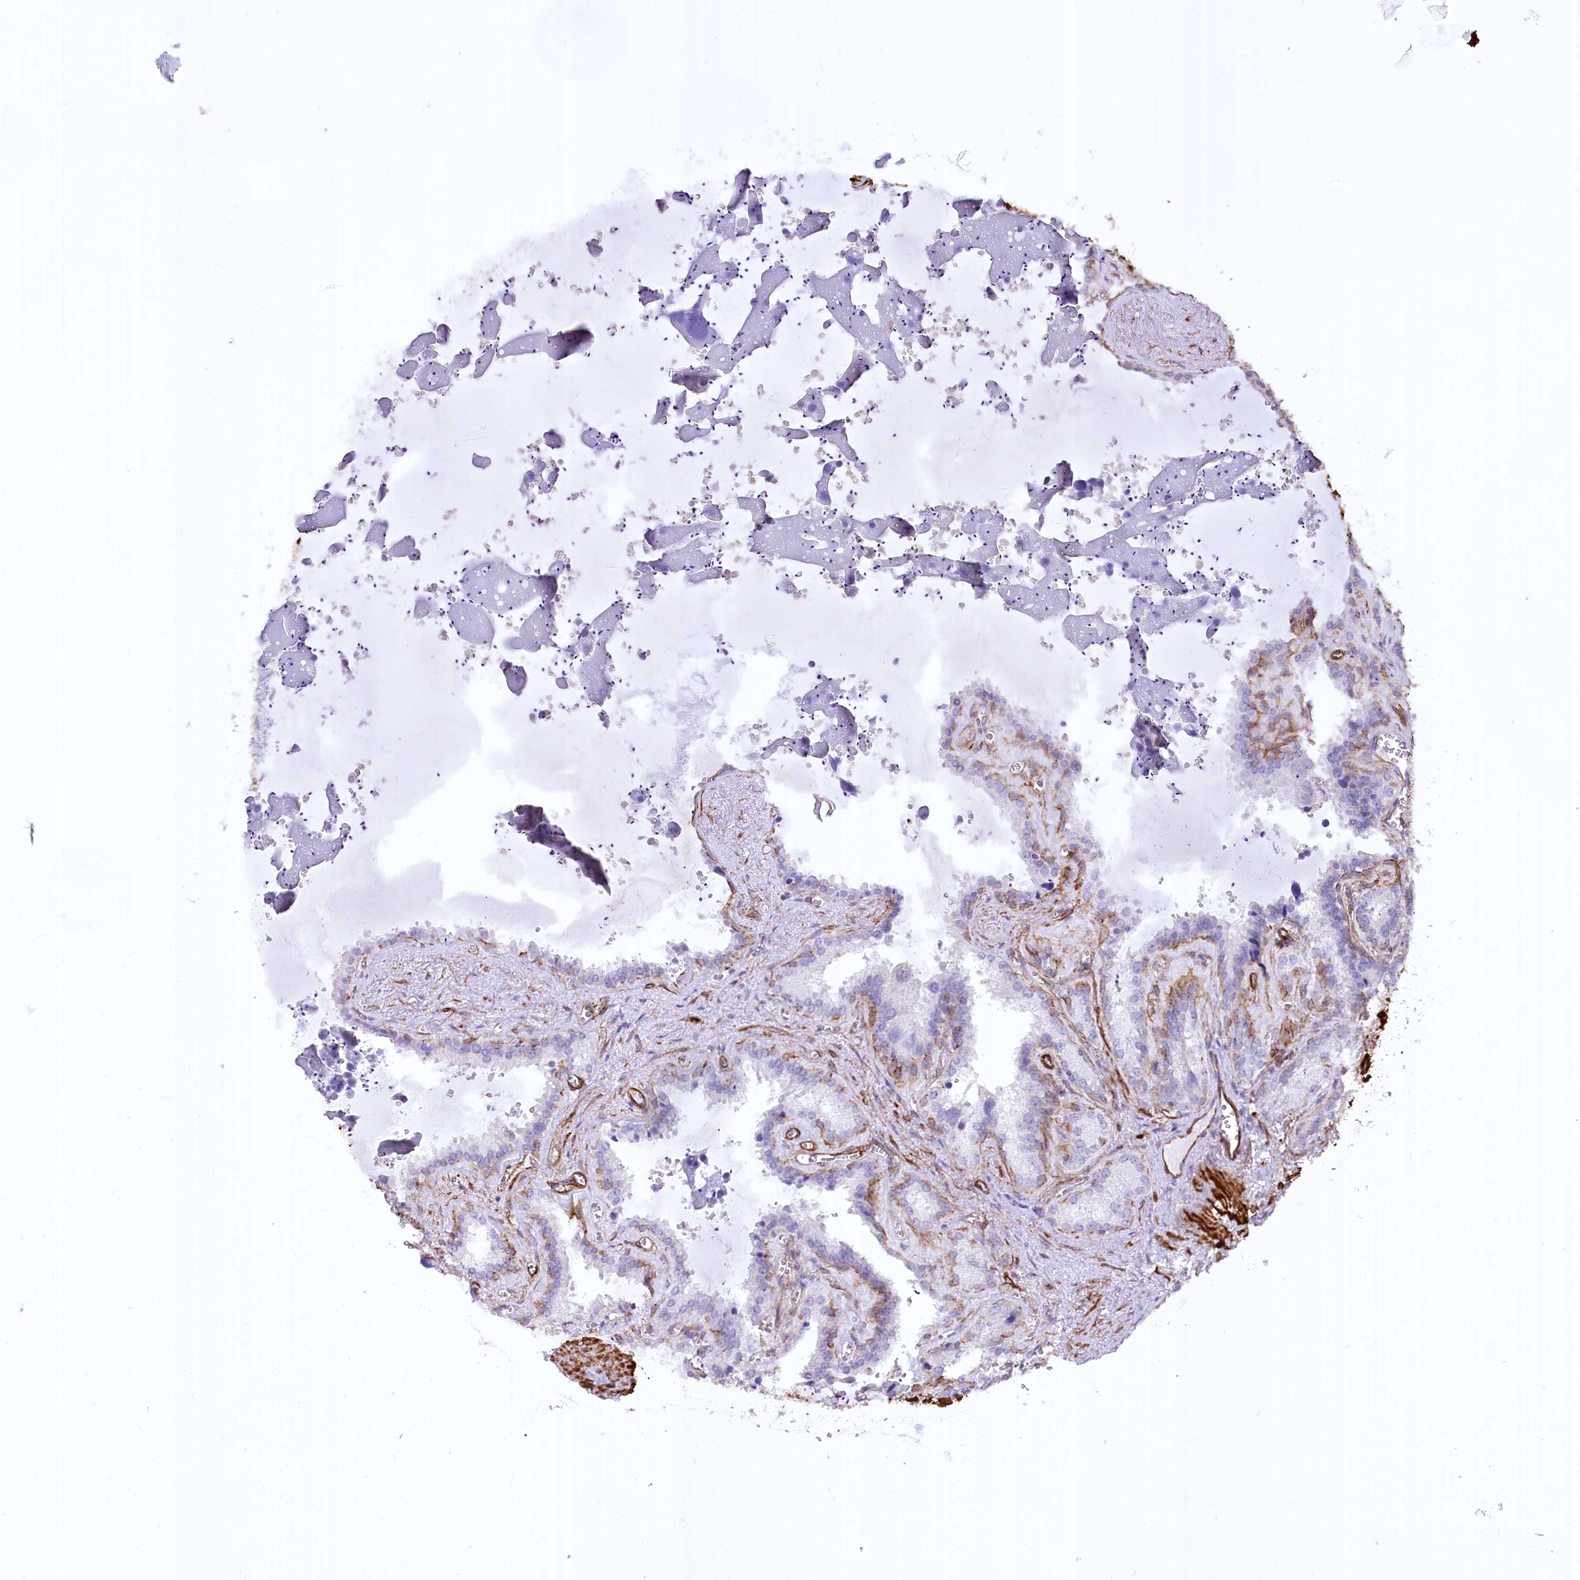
{"staining": {"intensity": "negative", "quantity": "none", "location": "none"}, "tissue": "seminal vesicle", "cell_type": "Glandular cells", "image_type": "normal", "snomed": [{"axis": "morphology", "description": "Normal tissue, NOS"}, {"axis": "topography", "description": "Prostate"}, {"axis": "topography", "description": "Seminal veicle"}], "caption": "The histopathology image exhibits no significant positivity in glandular cells of seminal vesicle. Nuclei are stained in blue.", "gene": "SYNPO2", "patient": {"sex": "male", "age": 59}}